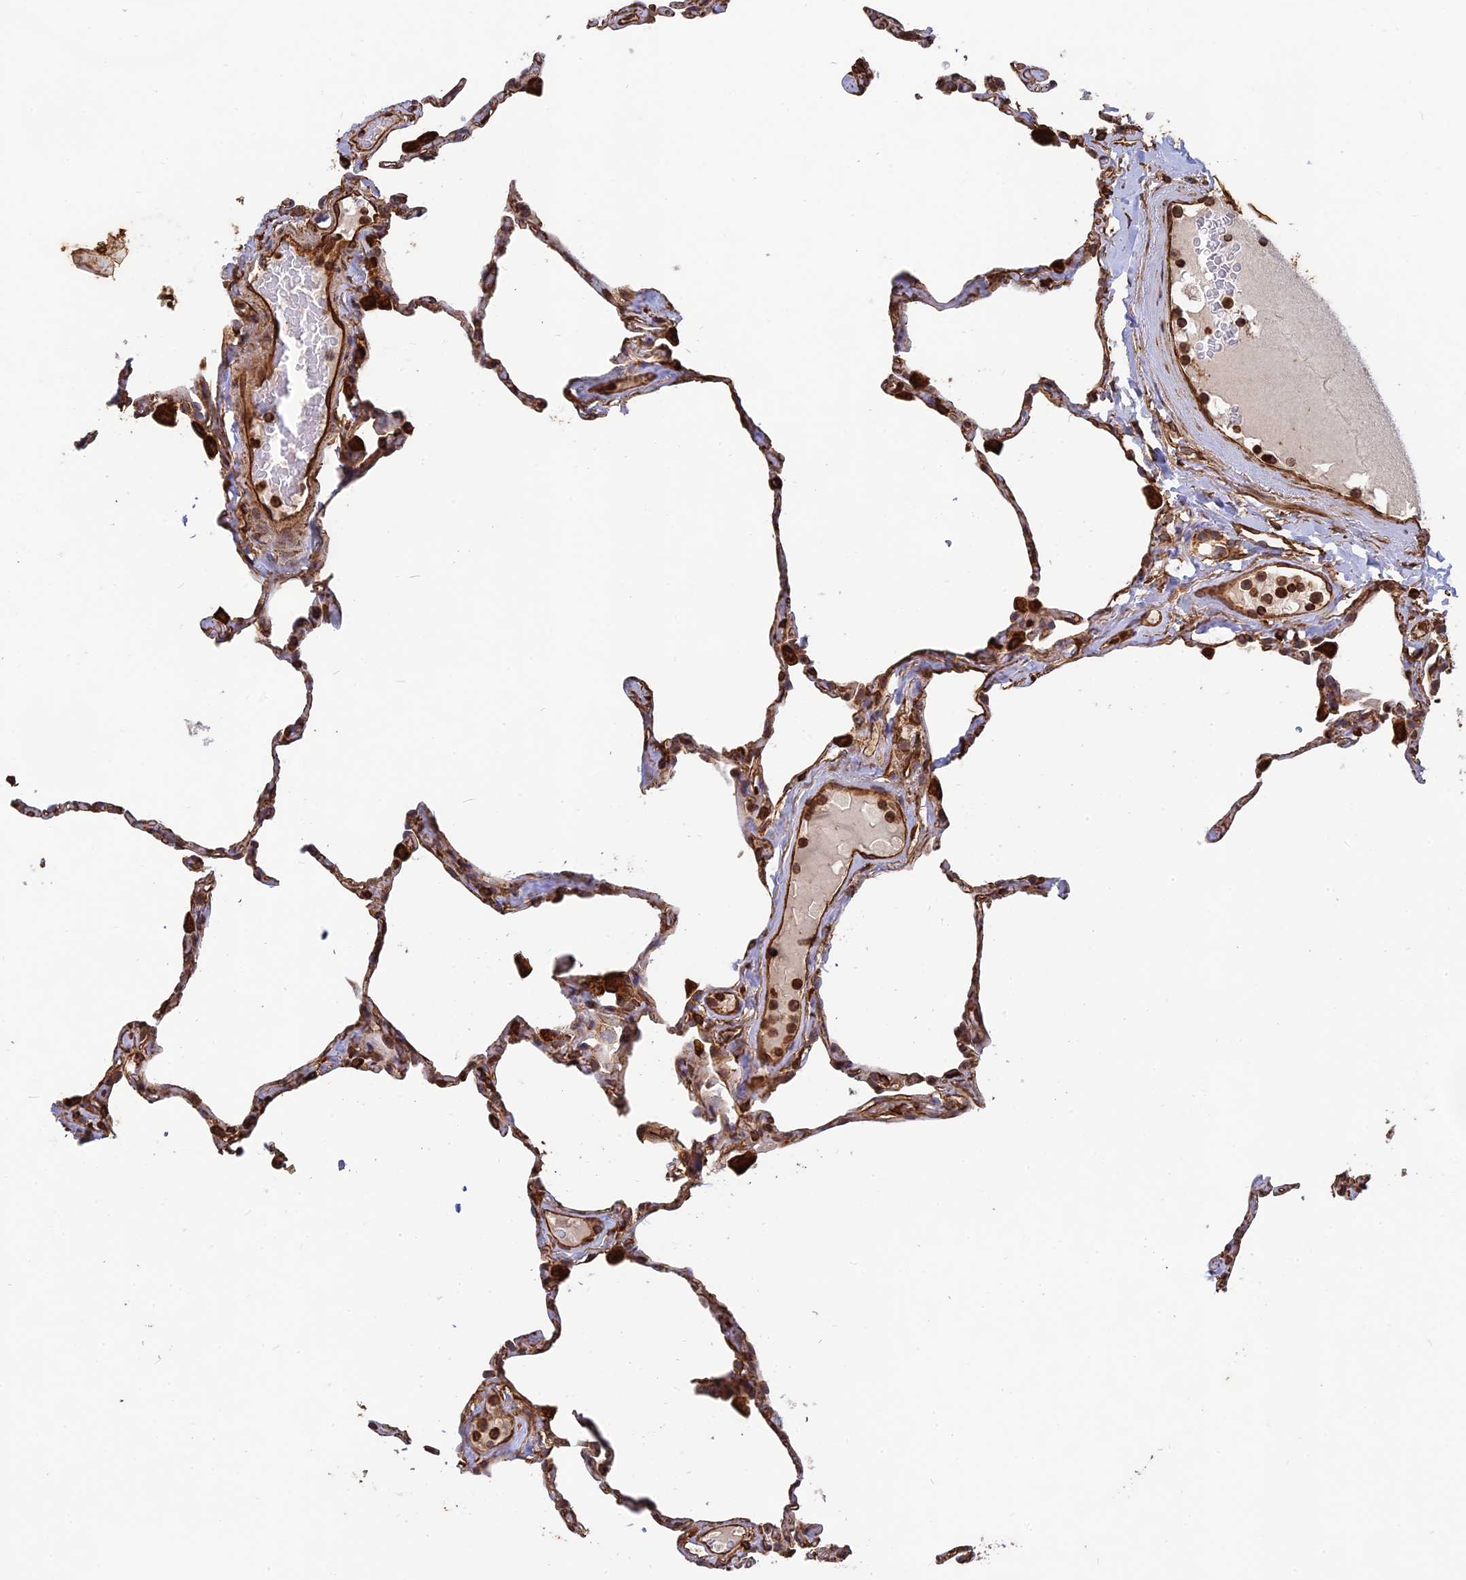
{"staining": {"intensity": "strong", "quantity": ">75%", "location": "cytoplasmic/membranous"}, "tissue": "lung", "cell_type": "Alveolar cells", "image_type": "normal", "snomed": [{"axis": "morphology", "description": "Normal tissue, NOS"}, {"axis": "topography", "description": "Lung"}], "caption": "Brown immunohistochemical staining in normal lung demonstrates strong cytoplasmic/membranous positivity in approximately >75% of alveolar cells. The protein is stained brown, and the nuclei are stained in blue (DAB IHC with brightfield microscopy, high magnification).", "gene": "DSTYK", "patient": {"sex": "male", "age": 65}}